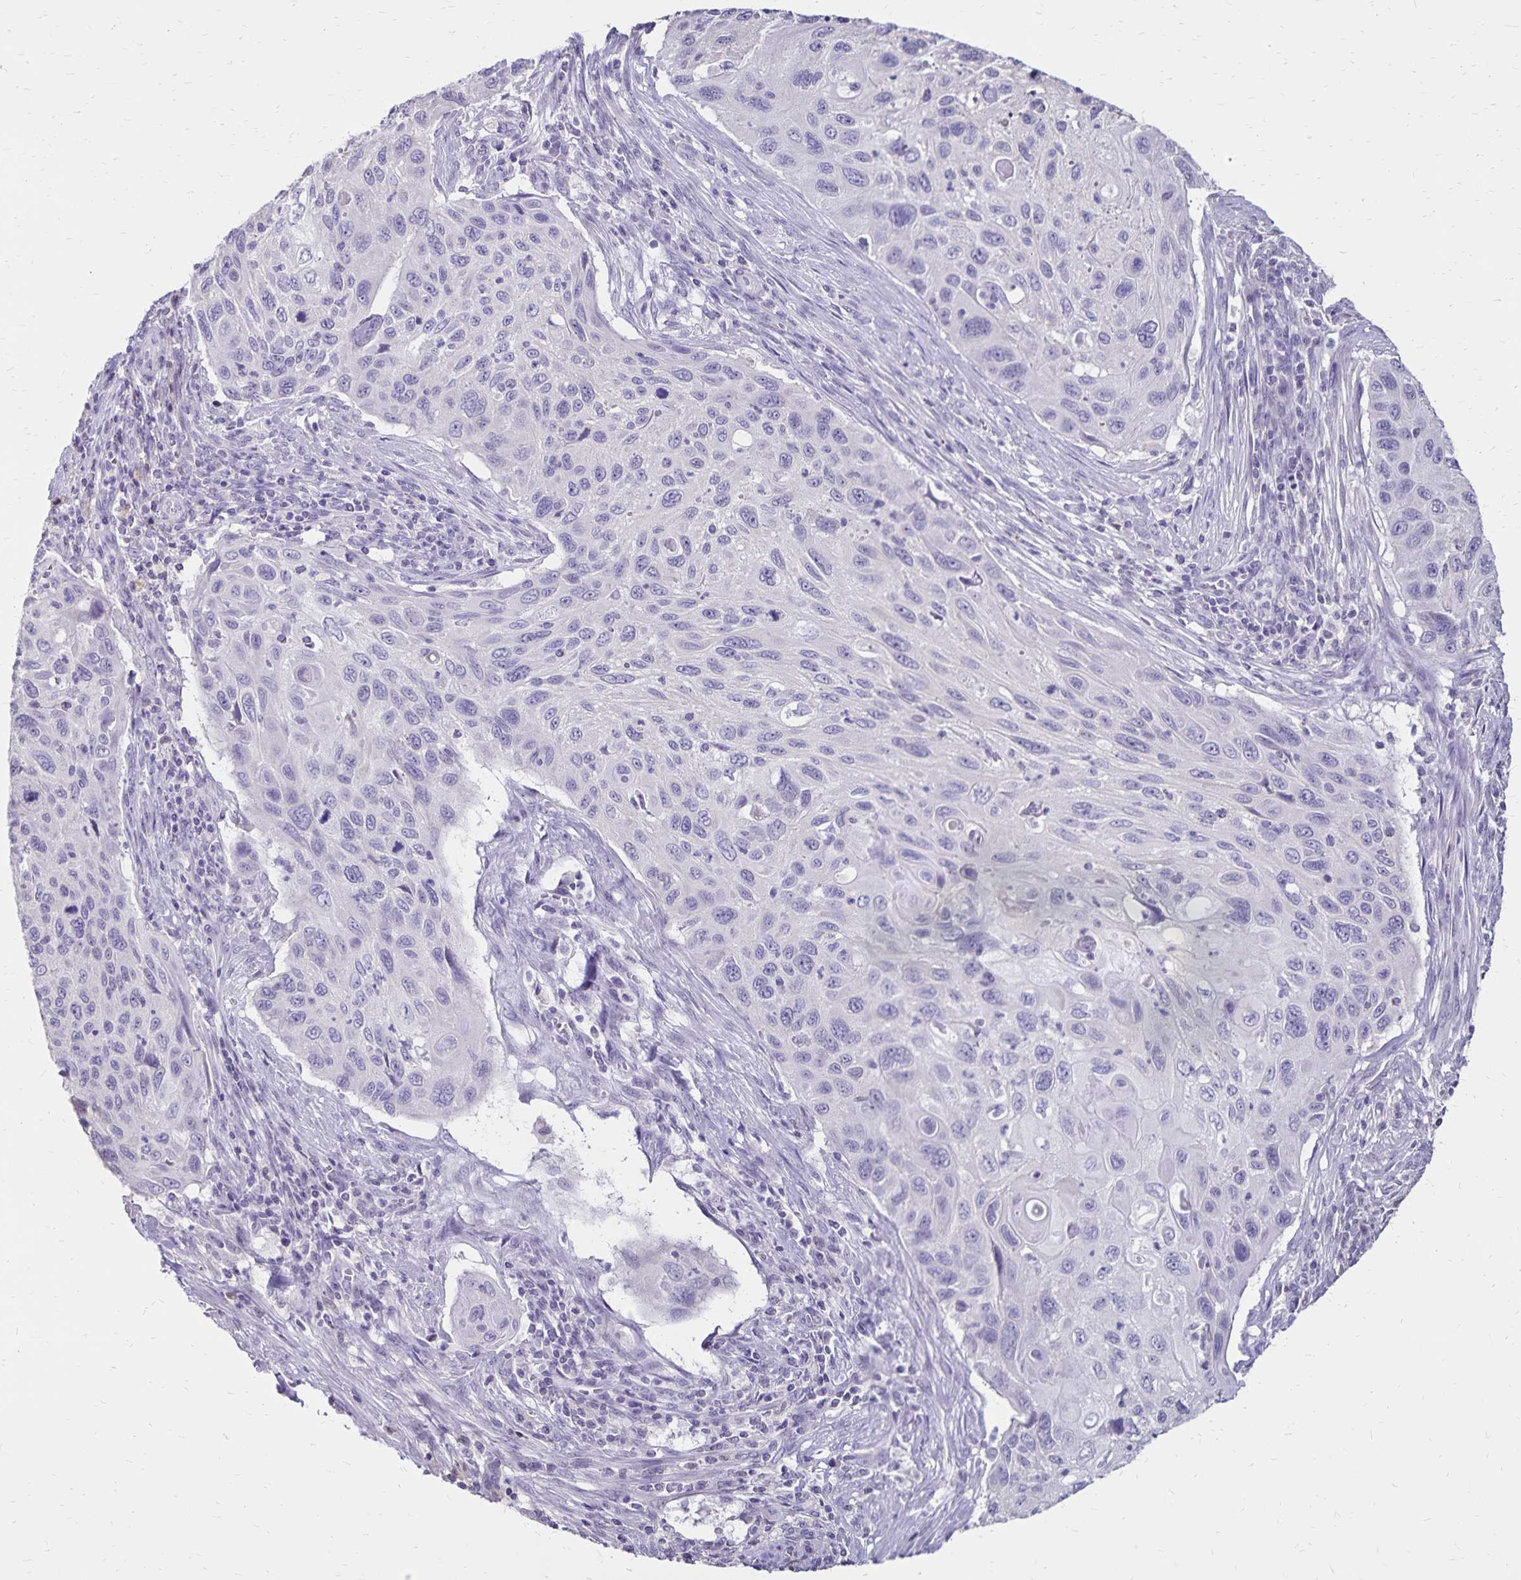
{"staining": {"intensity": "negative", "quantity": "none", "location": "none"}, "tissue": "cervical cancer", "cell_type": "Tumor cells", "image_type": "cancer", "snomed": [{"axis": "morphology", "description": "Squamous cell carcinoma, NOS"}, {"axis": "topography", "description": "Cervix"}], "caption": "Tumor cells are negative for brown protein staining in cervical cancer (squamous cell carcinoma).", "gene": "SH3GL3", "patient": {"sex": "female", "age": 70}}